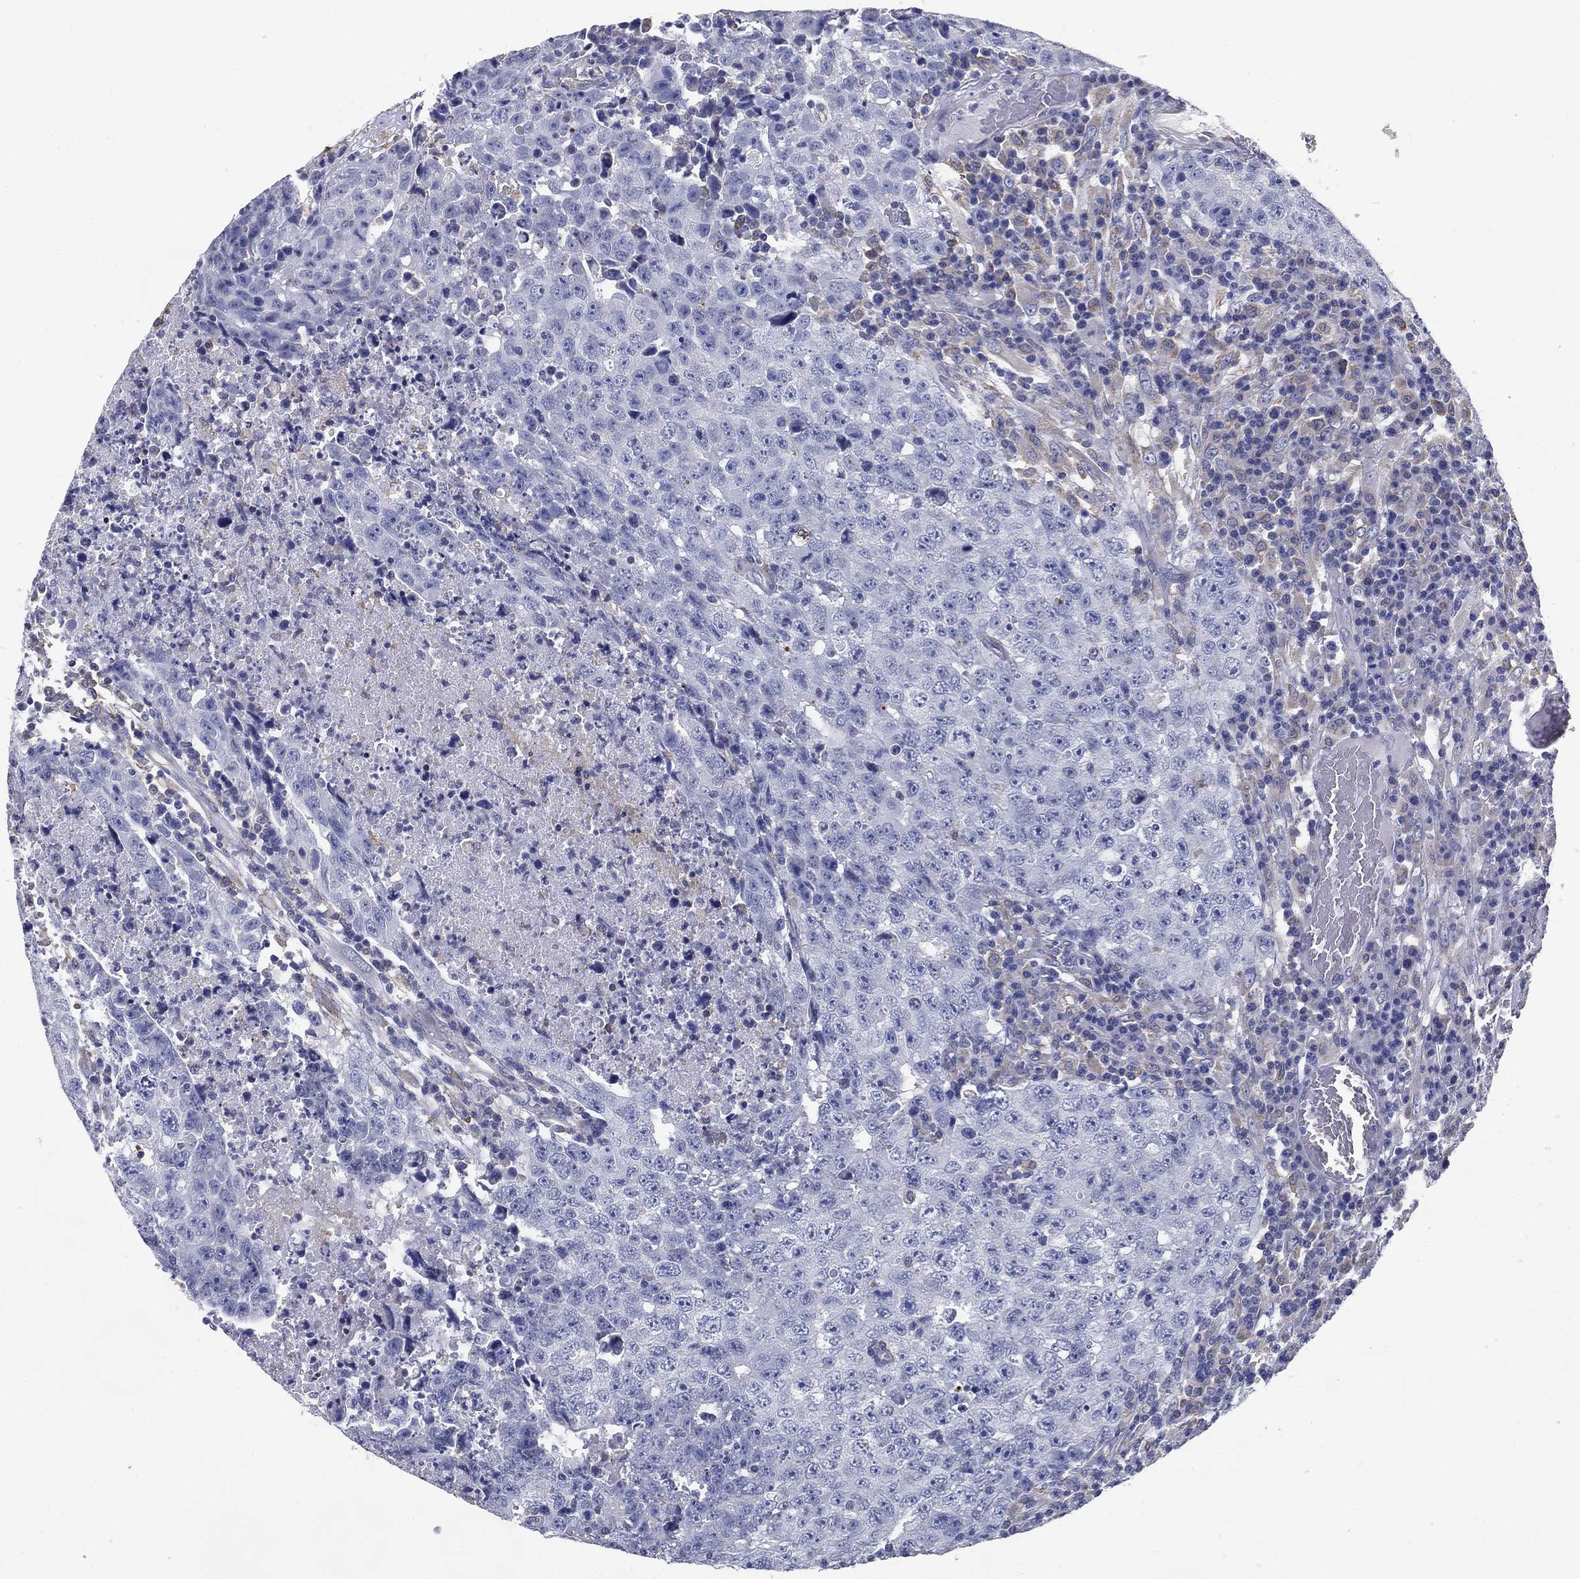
{"staining": {"intensity": "negative", "quantity": "none", "location": "none"}, "tissue": "testis cancer", "cell_type": "Tumor cells", "image_type": "cancer", "snomed": [{"axis": "morphology", "description": "Necrosis, NOS"}, {"axis": "morphology", "description": "Carcinoma, Embryonal, NOS"}, {"axis": "topography", "description": "Testis"}], "caption": "Immunohistochemical staining of testis cancer (embryonal carcinoma) reveals no significant expression in tumor cells.", "gene": "C19orf18", "patient": {"sex": "male", "age": 19}}